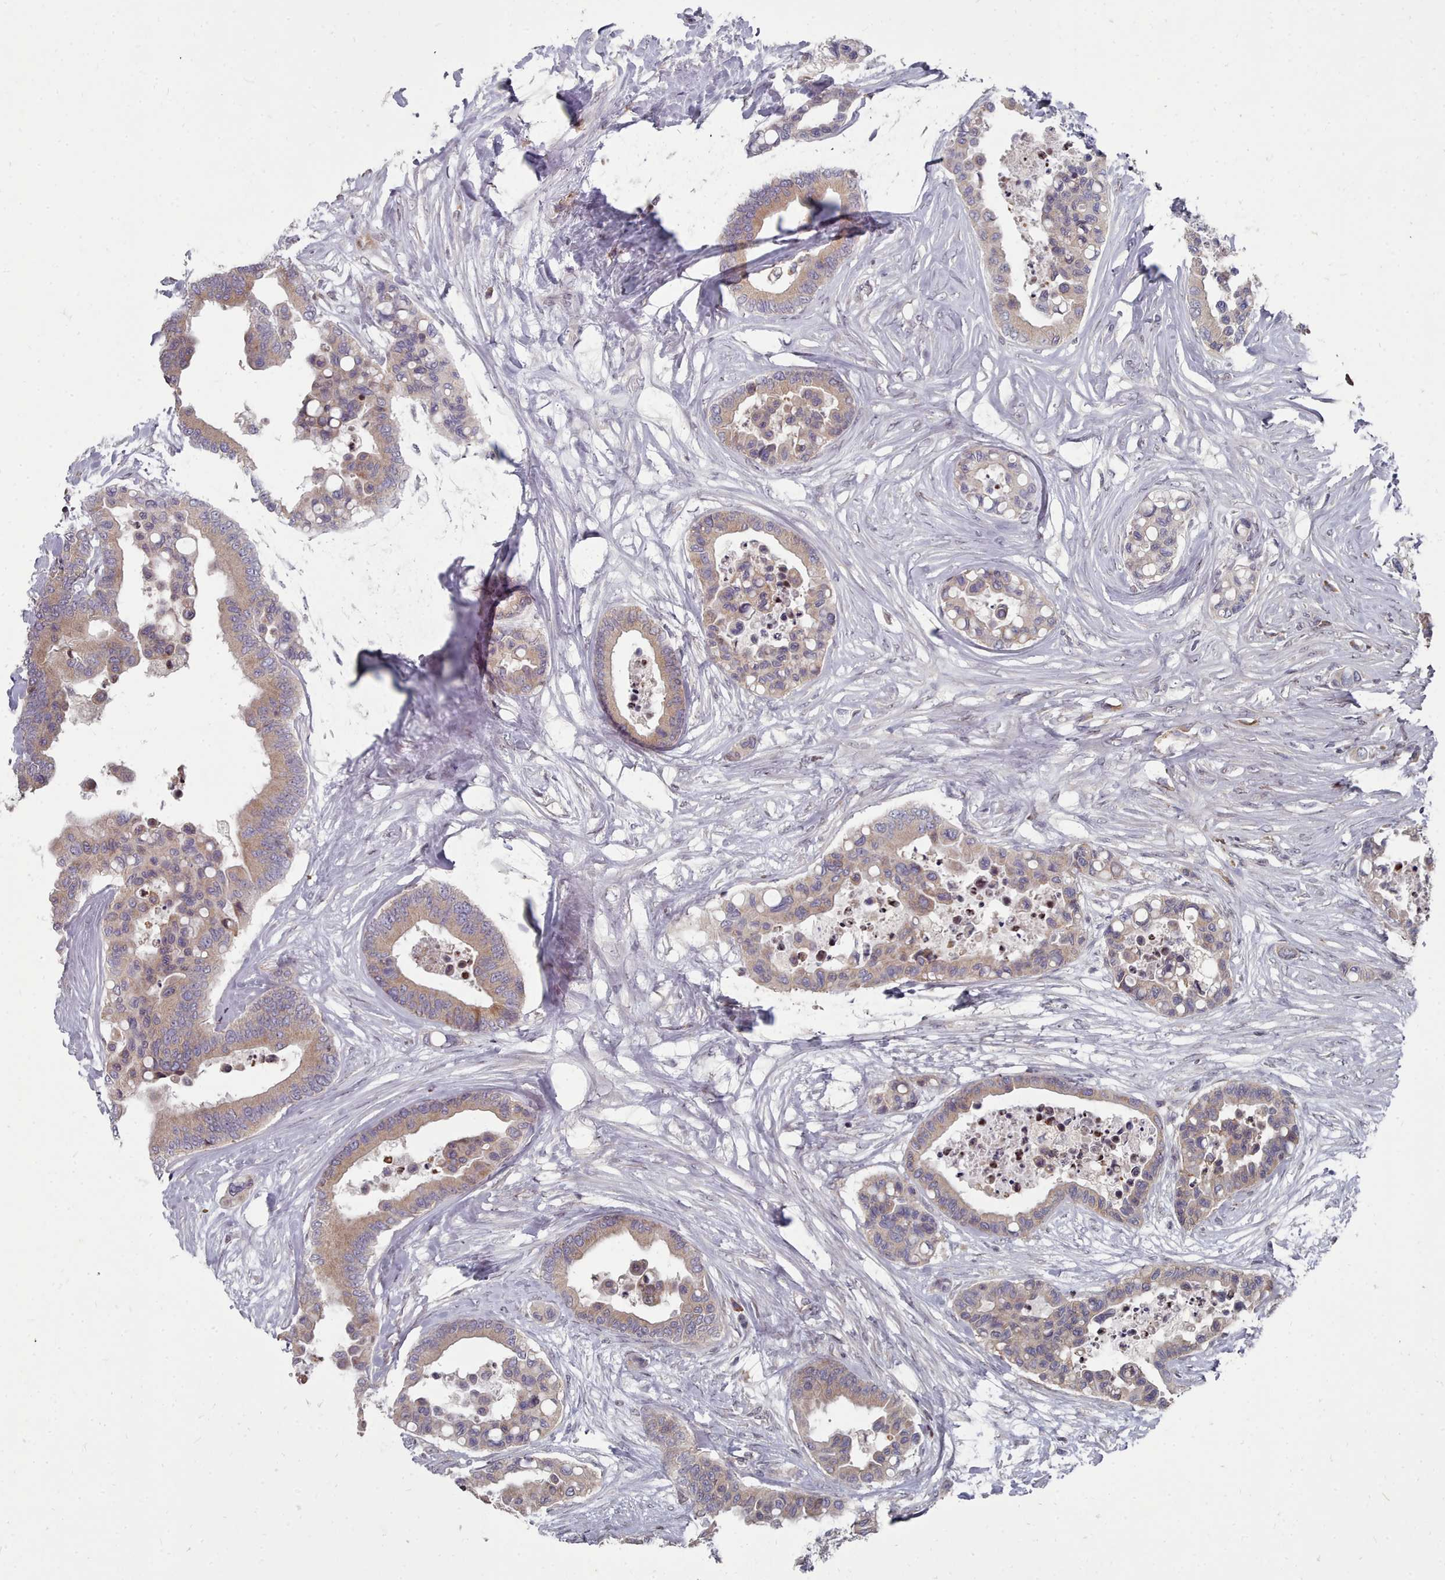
{"staining": {"intensity": "moderate", "quantity": ">75%", "location": "cytoplasmic/membranous"}, "tissue": "colorectal cancer", "cell_type": "Tumor cells", "image_type": "cancer", "snomed": [{"axis": "morphology", "description": "Adenocarcinoma, NOS"}, {"axis": "topography", "description": "Colon"}], "caption": "Tumor cells demonstrate medium levels of moderate cytoplasmic/membranous positivity in approximately >75% of cells in colorectal adenocarcinoma. Using DAB (3,3'-diaminobenzidine) (brown) and hematoxylin (blue) stains, captured at high magnification using brightfield microscopy.", "gene": "ACKR3", "patient": {"sex": "male", "age": 82}}